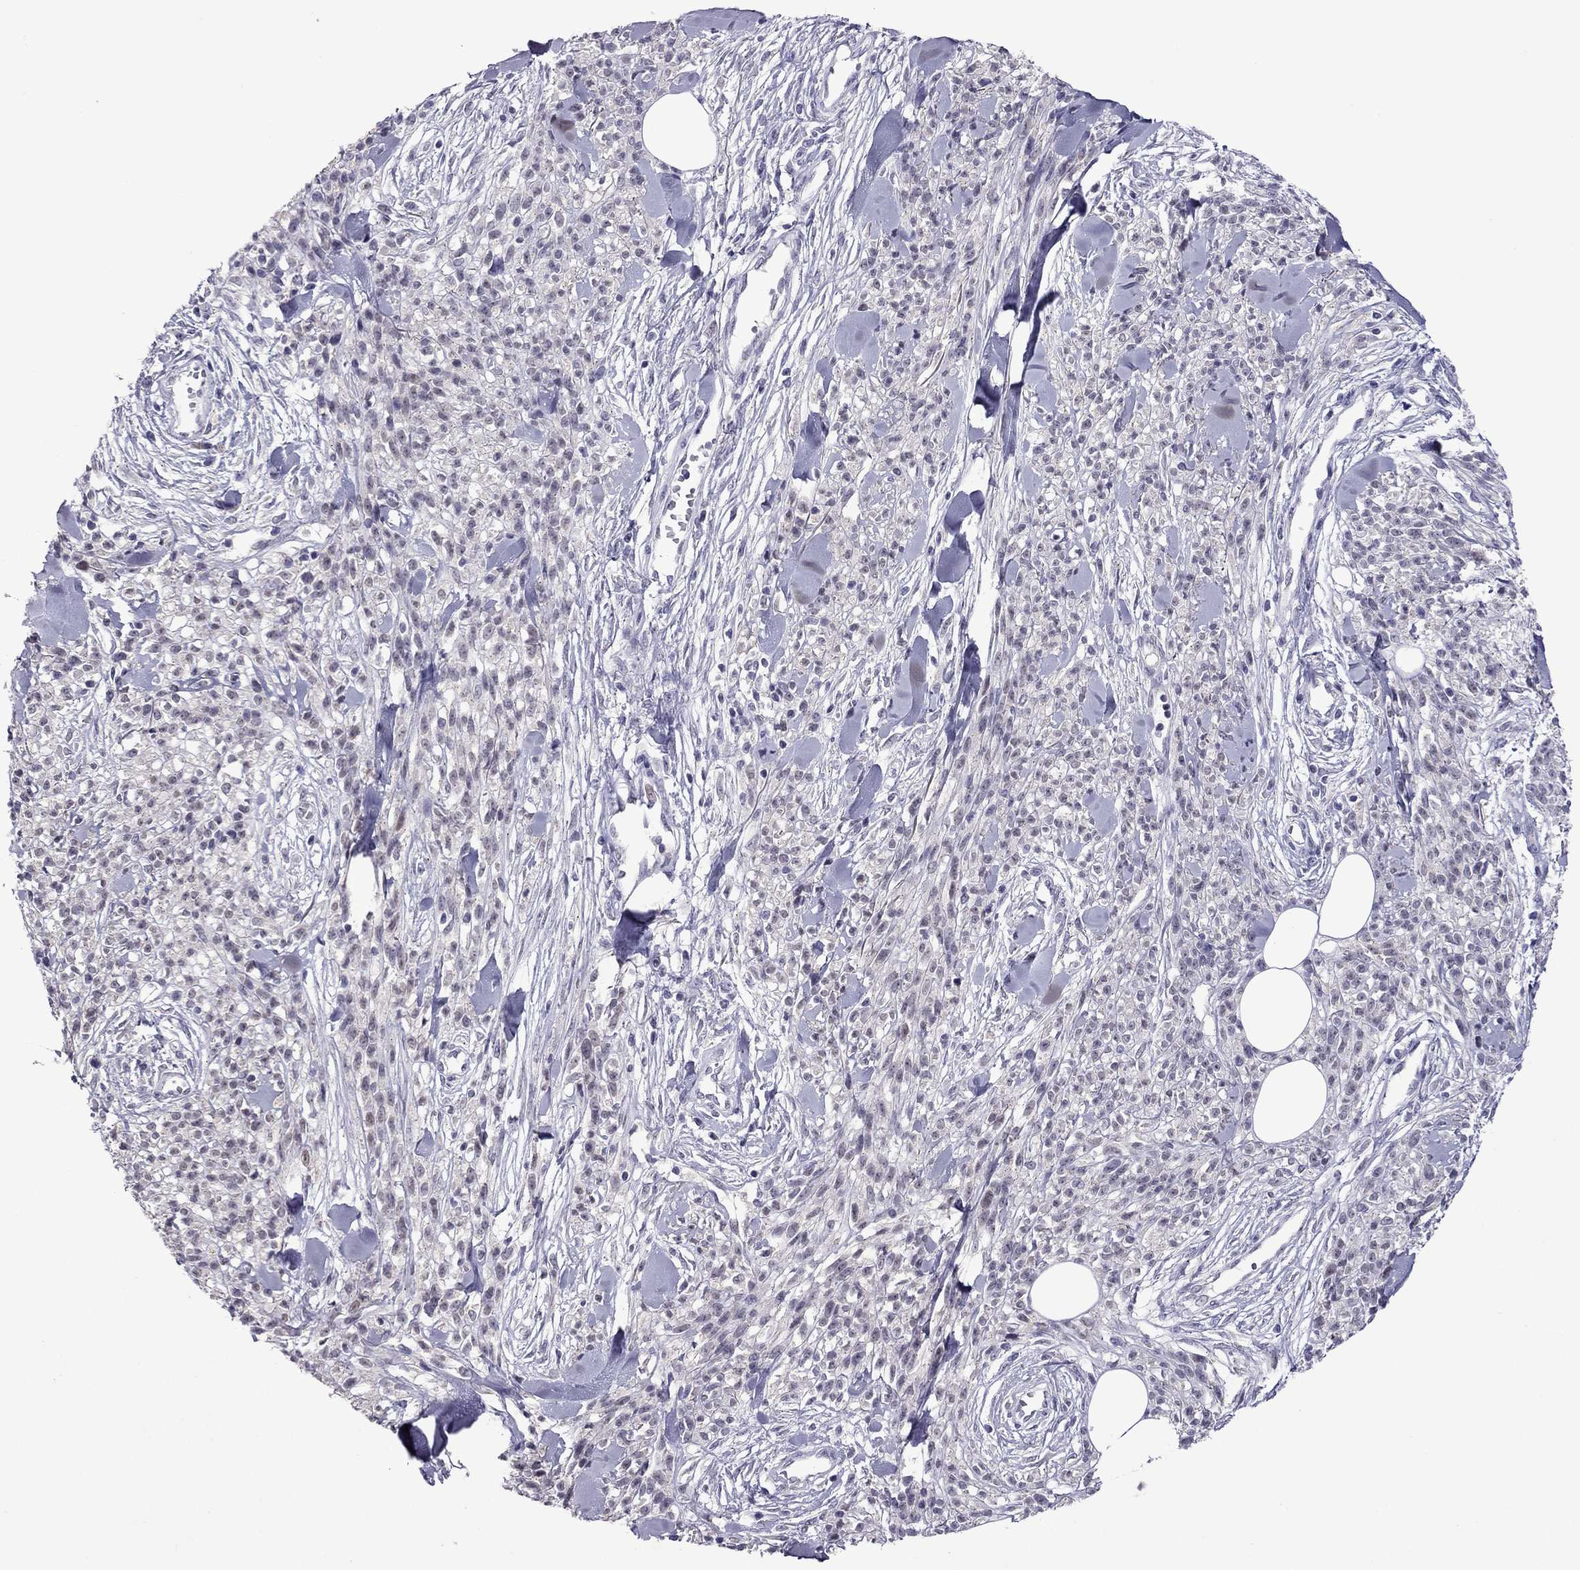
{"staining": {"intensity": "negative", "quantity": "none", "location": "none"}, "tissue": "melanoma", "cell_type": "Tumor cells", "image_type": "cancer", "snomed": [{"axis": "morphology", "description": "Malignant melanoma, NOS"}, {"axis": "topography", "description": "Skin"}, {"axis": "topography", "description": "Skin of trunk"}], "caption": "Immunohistochemistry (IHC) of melanoma shows no expression in tumor cells. (DAB immunohistochemistry (IHC) visualized using brightfield microscopy, high magnification).", "gene": "MYBPH", "patient": {"sex": "male", "age": 74}}